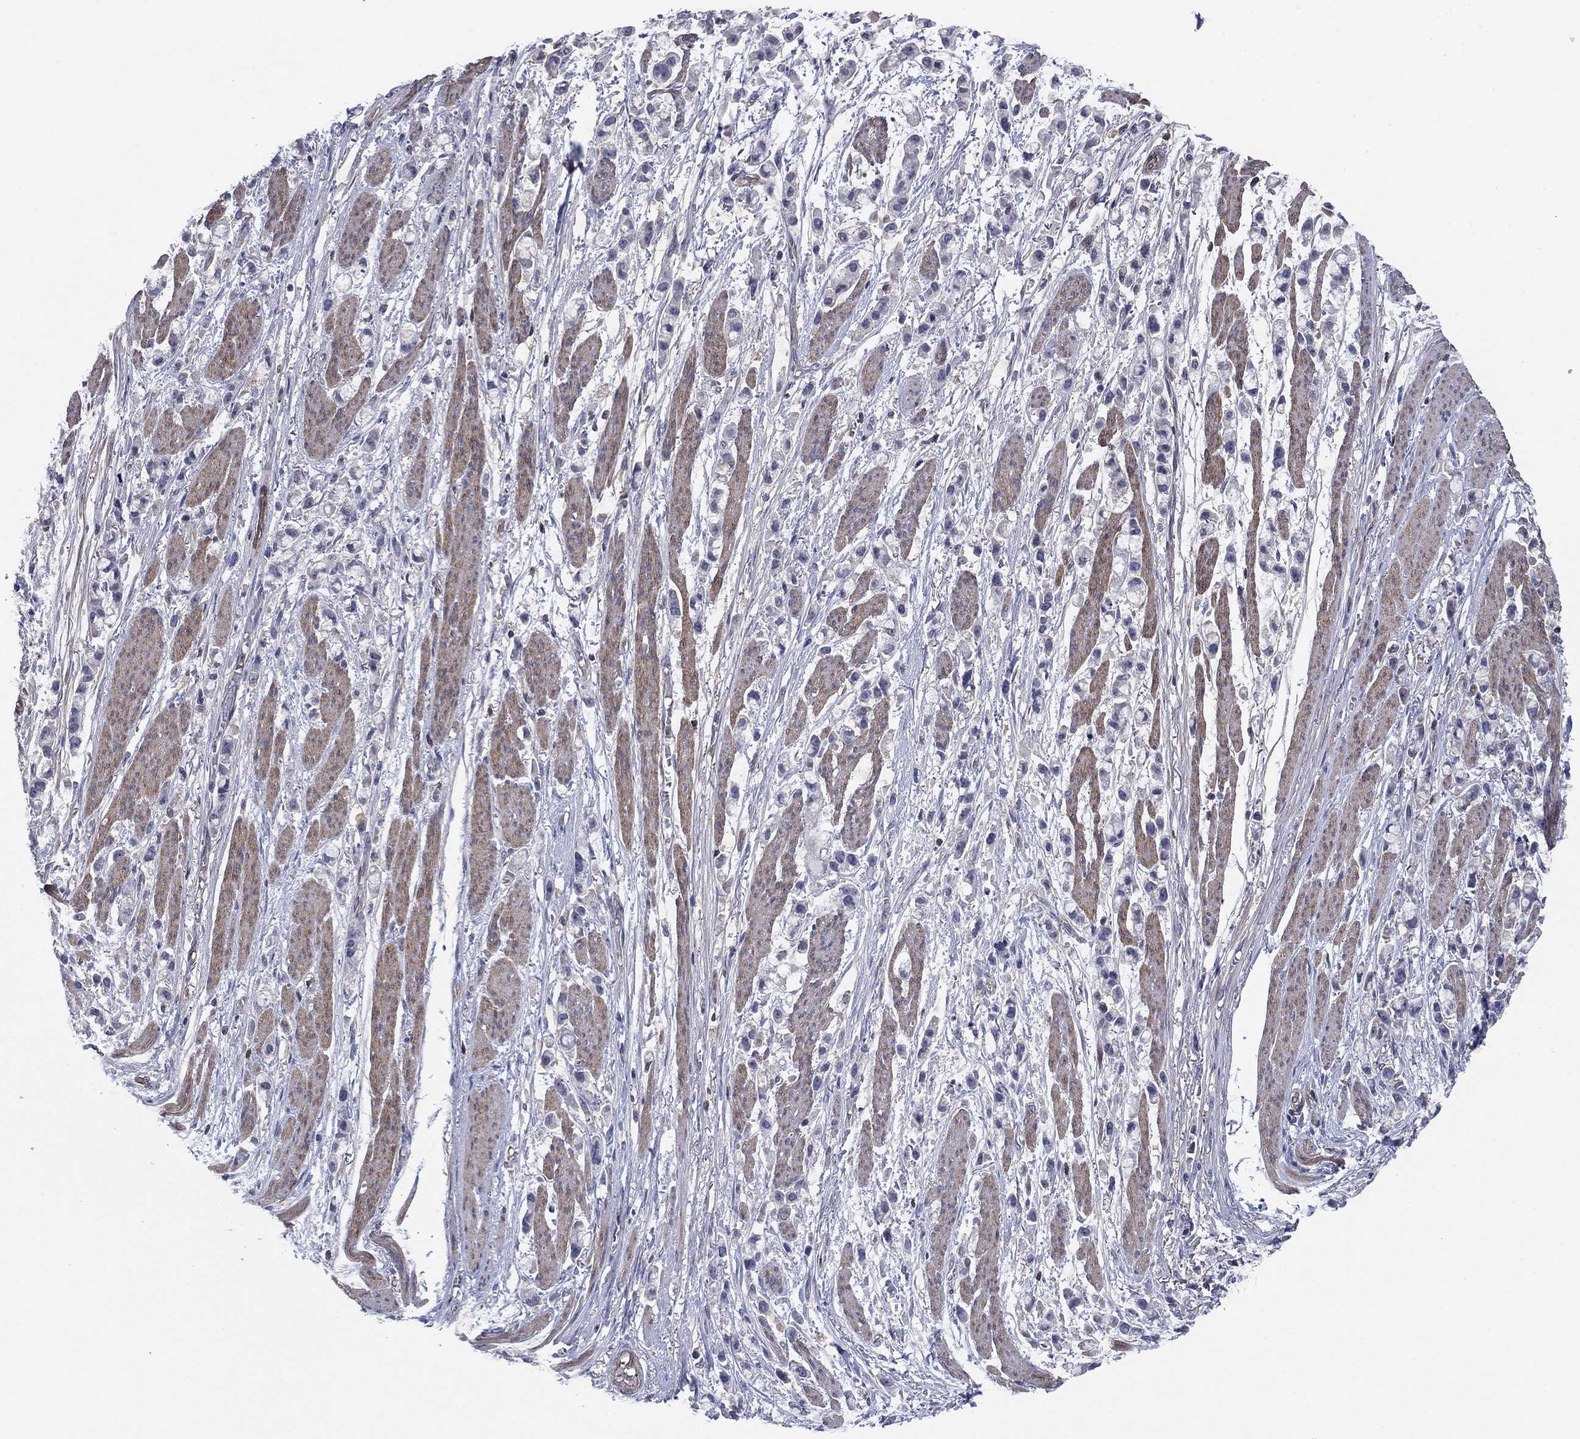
{"staining": {"intensity": "negative", "quantity": "none", "location": "none"}, "tissue": "stomach cancer", "cell_type": "Tumor cells", "image_type": "cancer", "snomed": [{"axis": "morphology", "description": "Adenocarcinoma, NOS"}, {"axis": "topography", "description": "Stomach"}], "caption": "IHC of human stomach cancer (adenocarcinoma) displays no positivity in tumor cells.", "gene": "PSD4", "patient": {"sex": "female", "age": 81}}